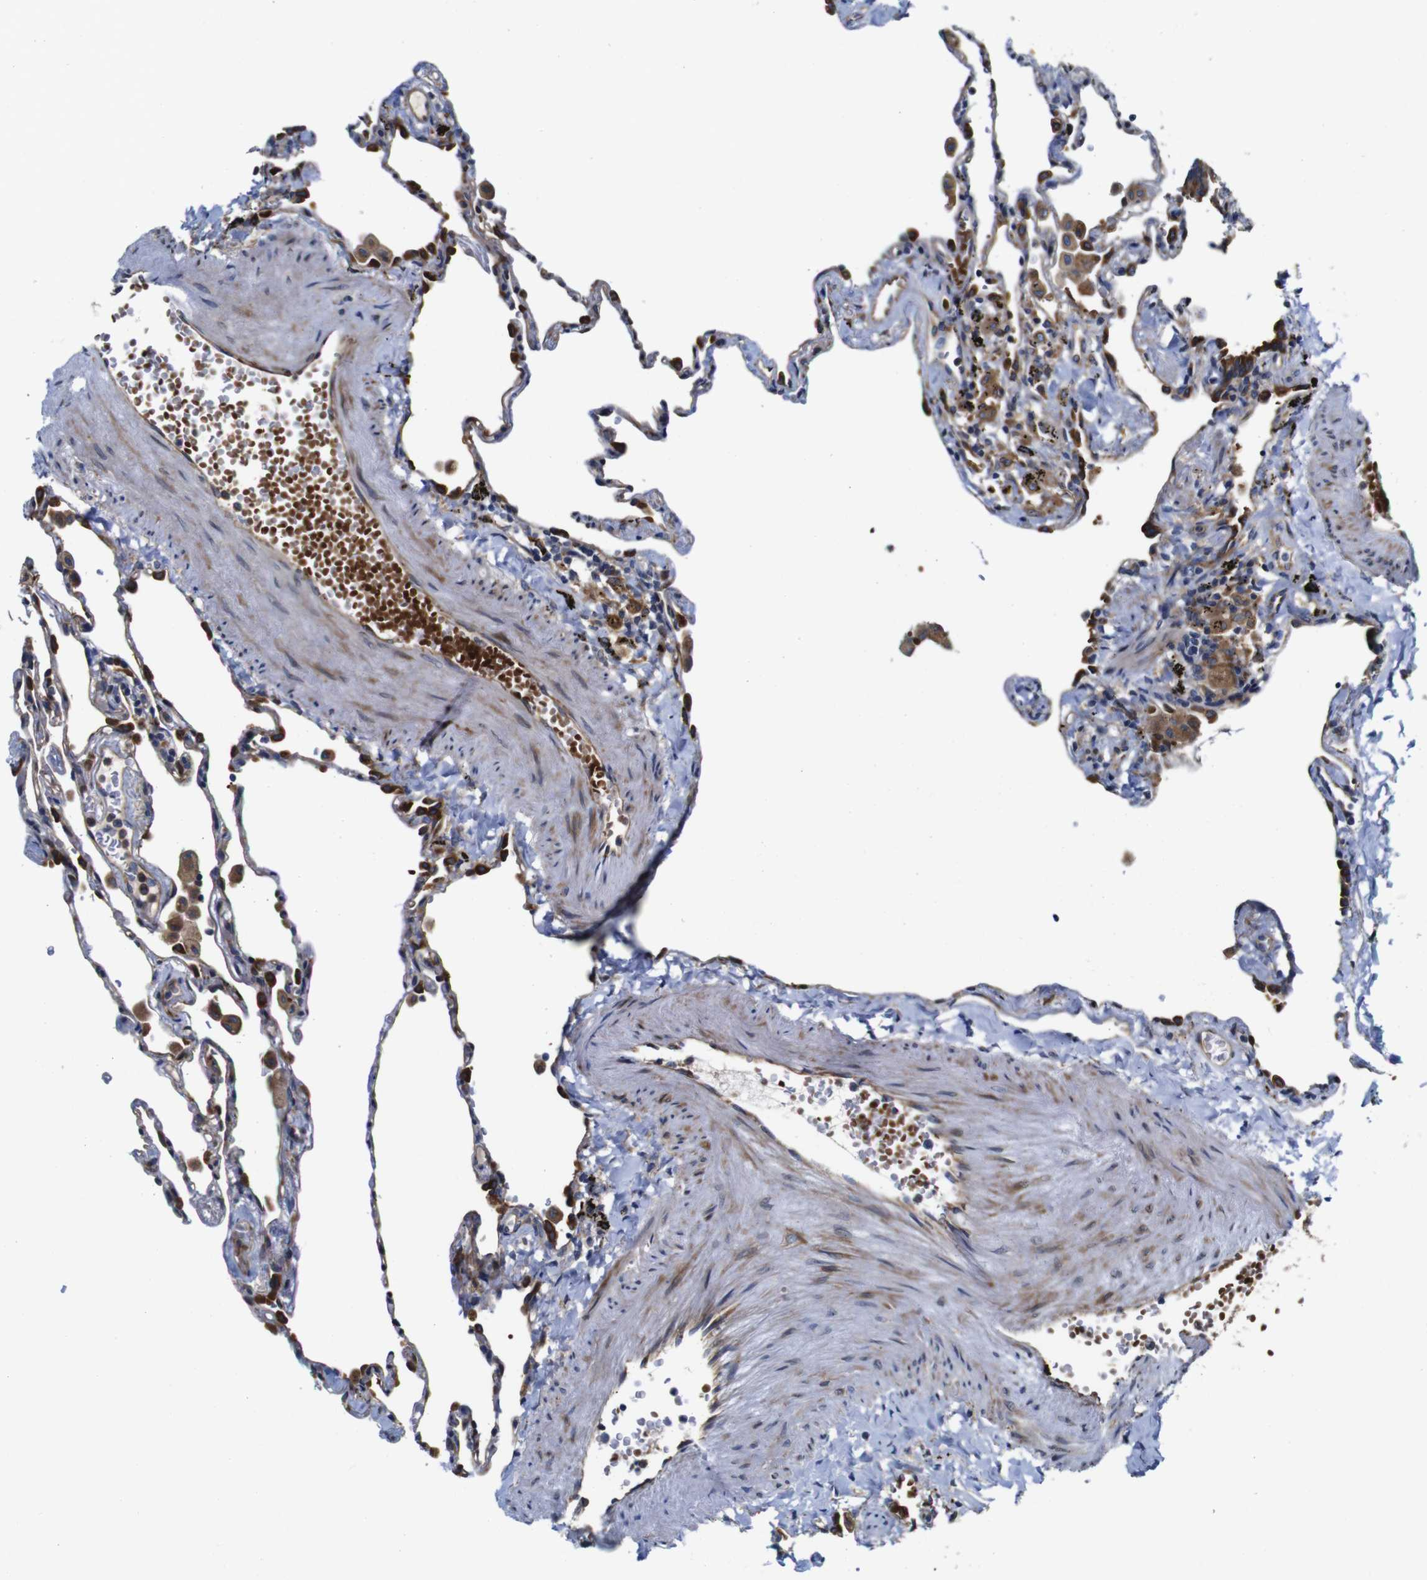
{"staining": {"intensity": "strong", "quantity": ">75%", "location": "cytoplasmic/membranous"}, "tissue": "lung", "cell_type": "Alveolar cells", "image_type": "normal", "snomed": [{"axis": "morphology", "description": "Normal tissue, NOS"}, {"axis": "topography", "description": "Lung"}], "caption": "Protein staining displays strong cytoplasmic/membranous expression in about >75% of alveolar cells in normal lung.", "gene": "CLCC1", "patient": {"sex": "male", "age": 59}}